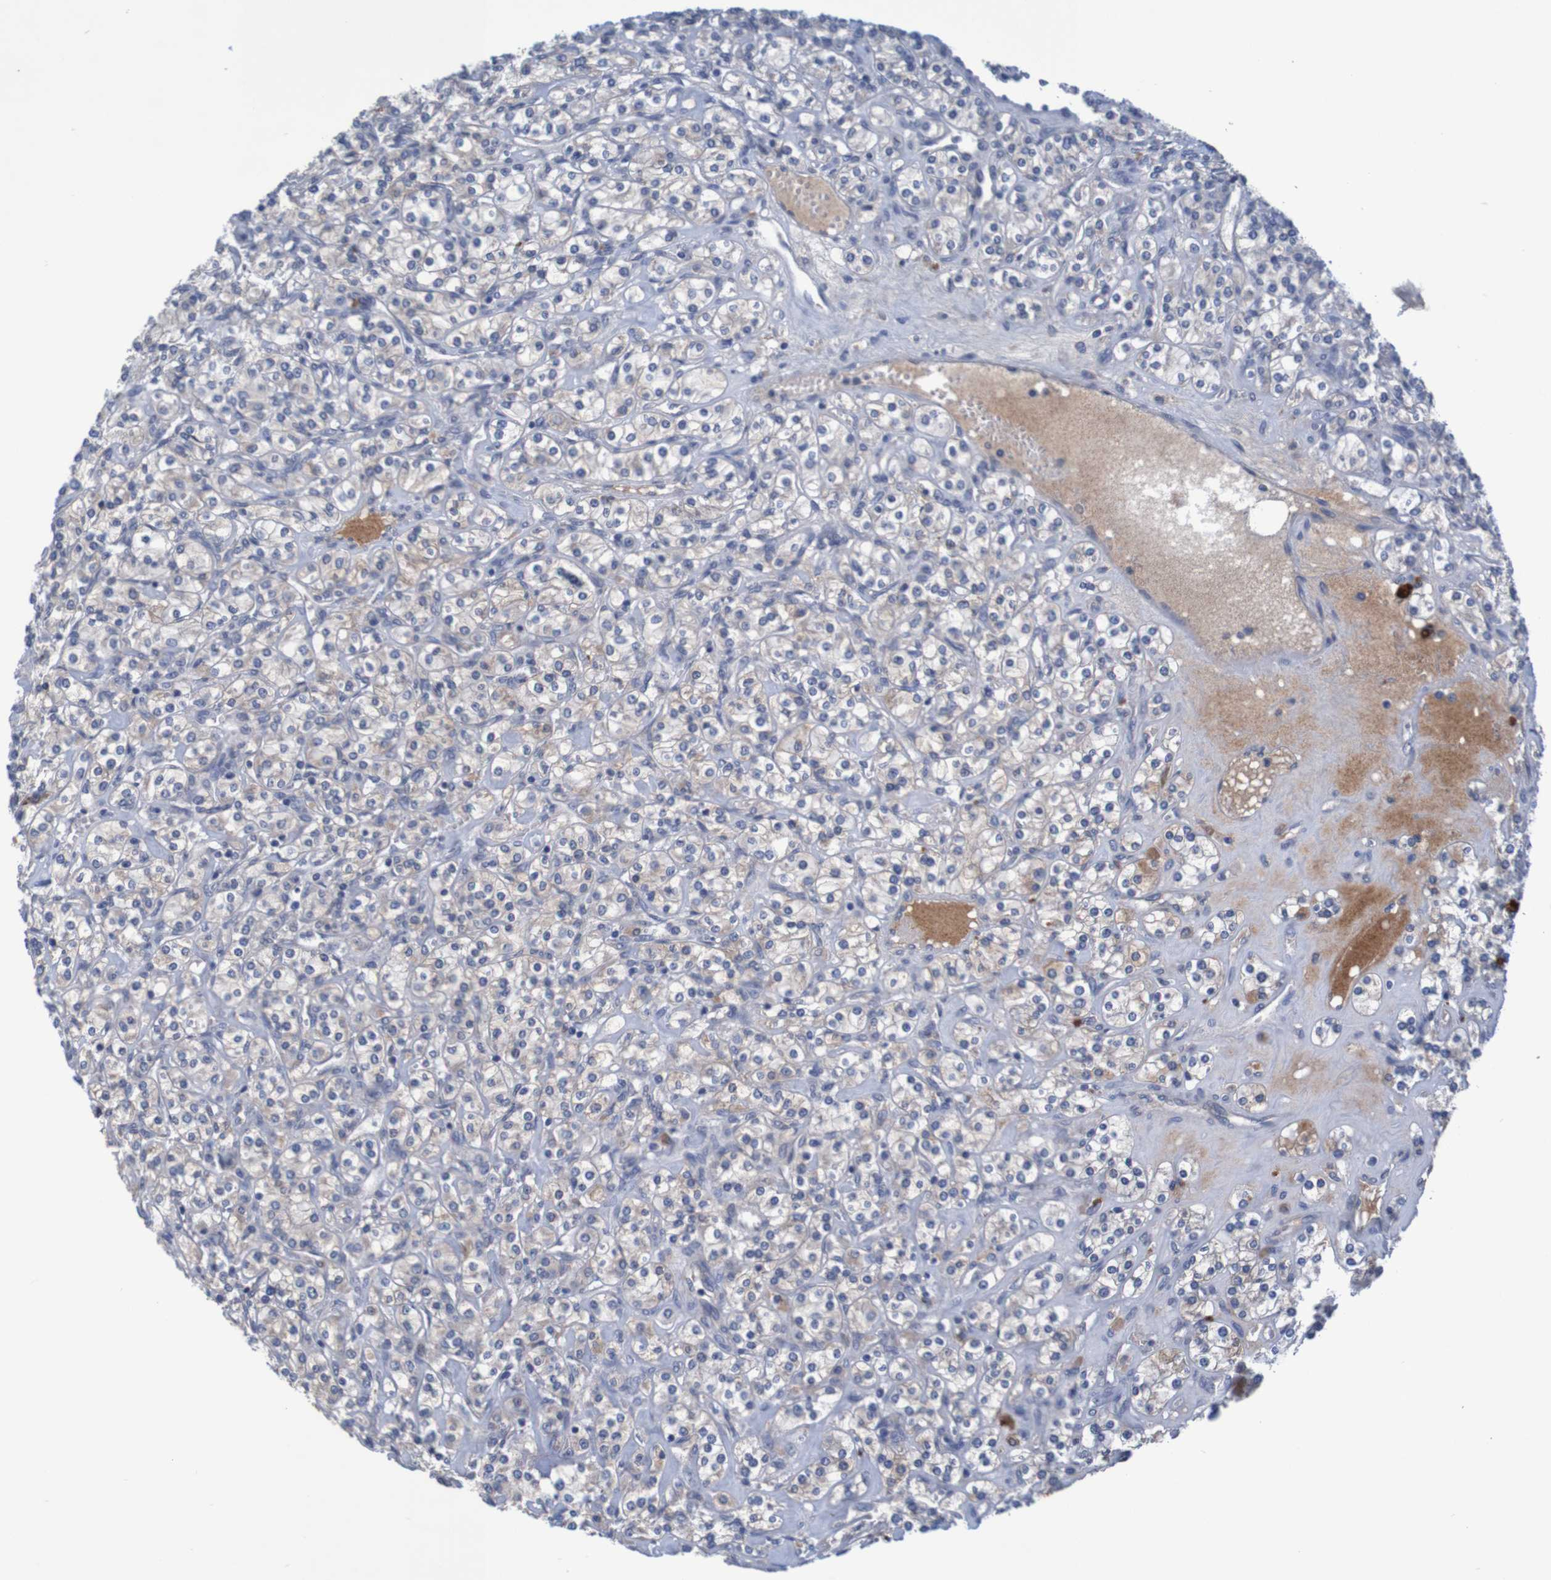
{"staining": {"intensity": "weak", "quantity": "25%-75%", "location": "cytoplasmic/membranous"}, "tissue": "renal cancer", "cell_type": "Tumor cells", "image_type": "cancer", "snomed": [{"axis": "morphology", "description": "Adenocarcinoma, NOS"}, {"axis": "topography", "description": "Kidney"}], "caption": "DAB (3,3'-diaminobenzidine) immunohistochemical staining of renal cancer (adenocarcinoma) reveals weak cytoplasmic/membranous protein staining in about 25%-75% of tumor cells. (brown staining indicates protein expression, while blue staining denotes nuclei).", "gene": "LTA", "patient": {"sex": "male", "age": 77}}